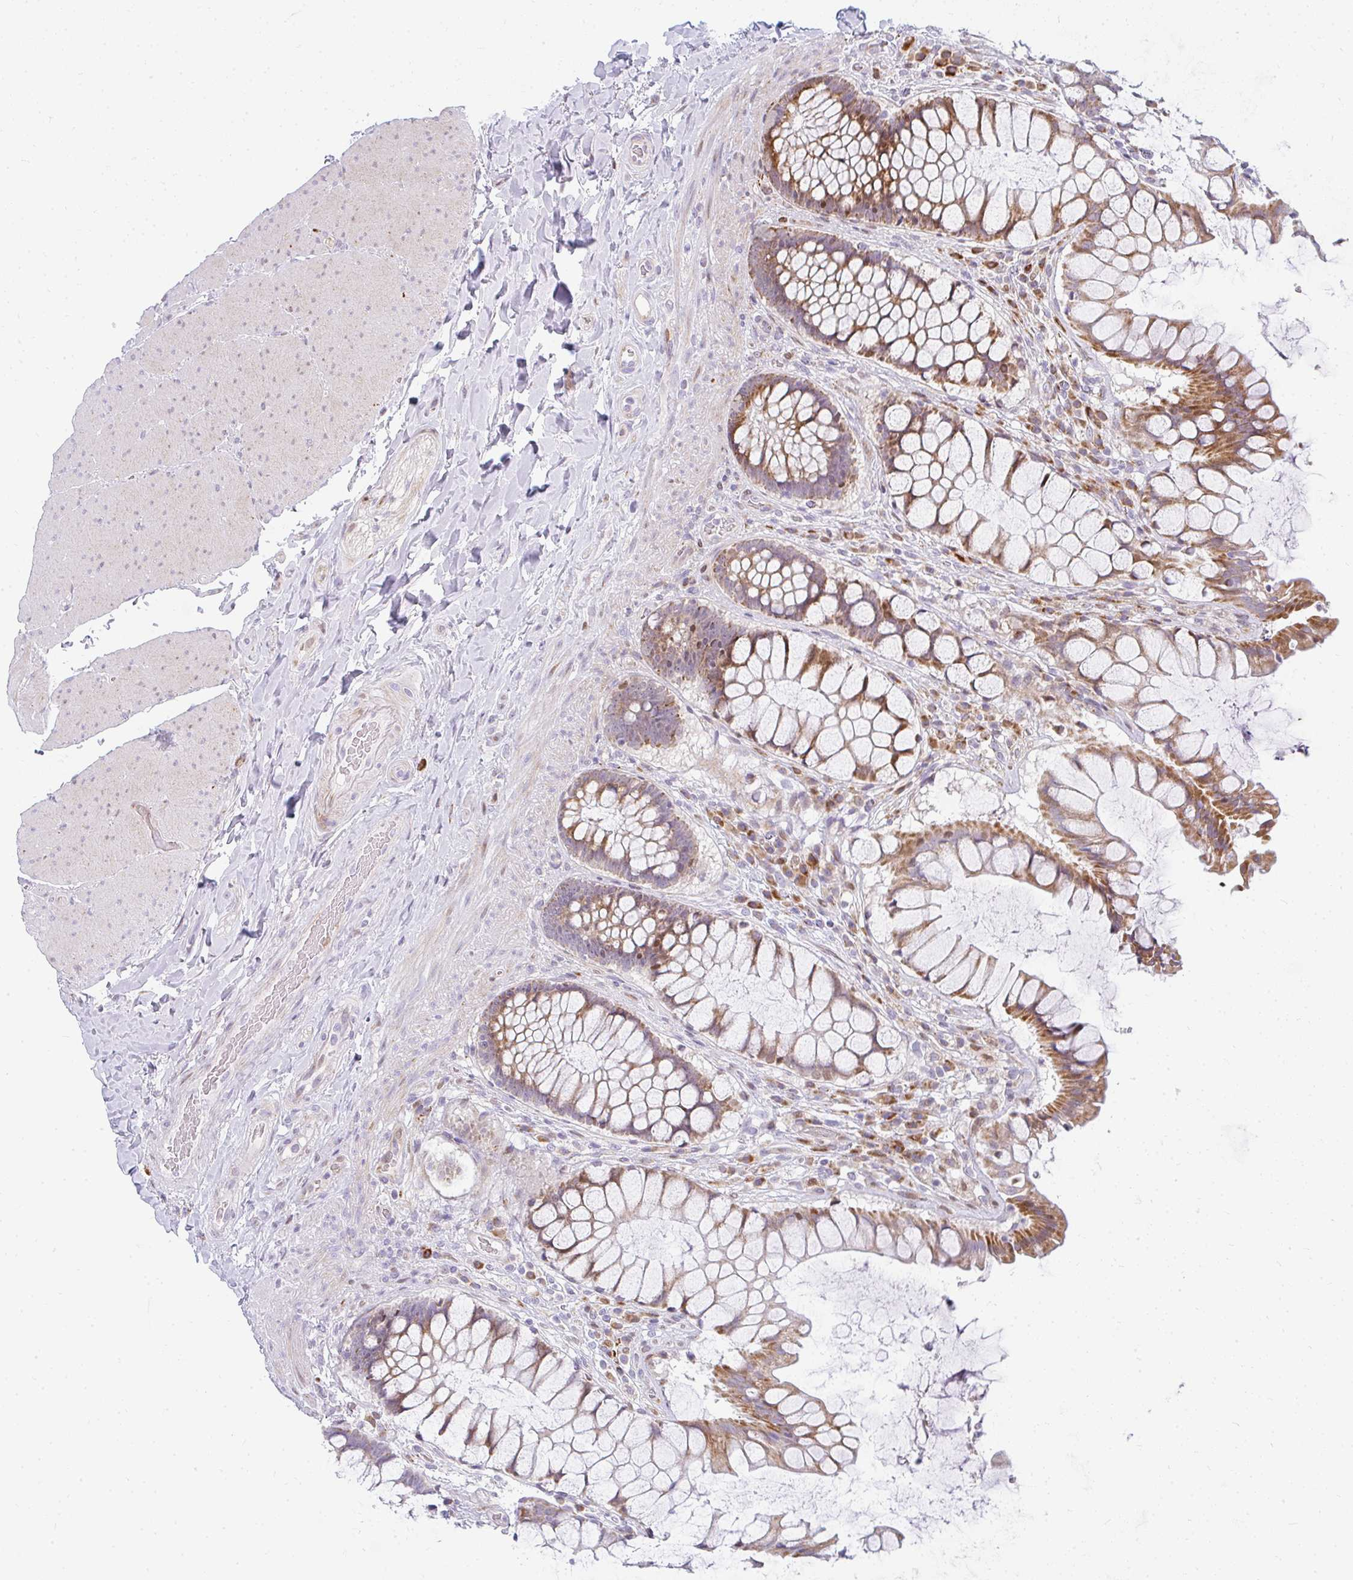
{"staining": {"intensity": "strong", "quantity": ">75%", "location": "cytoplasmic/membranous"}, "tissue": "rectum", "cell_type": "Glandular cells", "image_type": "normal", "snomed": [{"axis": "morphology", "description": "Normal tissue, NOS"}, {"axis": "topography", "description": "Rectum"}], "caption": "IHC of benign human rectum demonstrates high levels of strong cytoplasmic/membranous positivity in about >75% of glandular cells. (DAB (3,3'-diaminobenzidine) IHC with brightfield microscopy, high magnification).", "gene": "PLA2G5", "patient": {"sex": "female", "age": 58}}